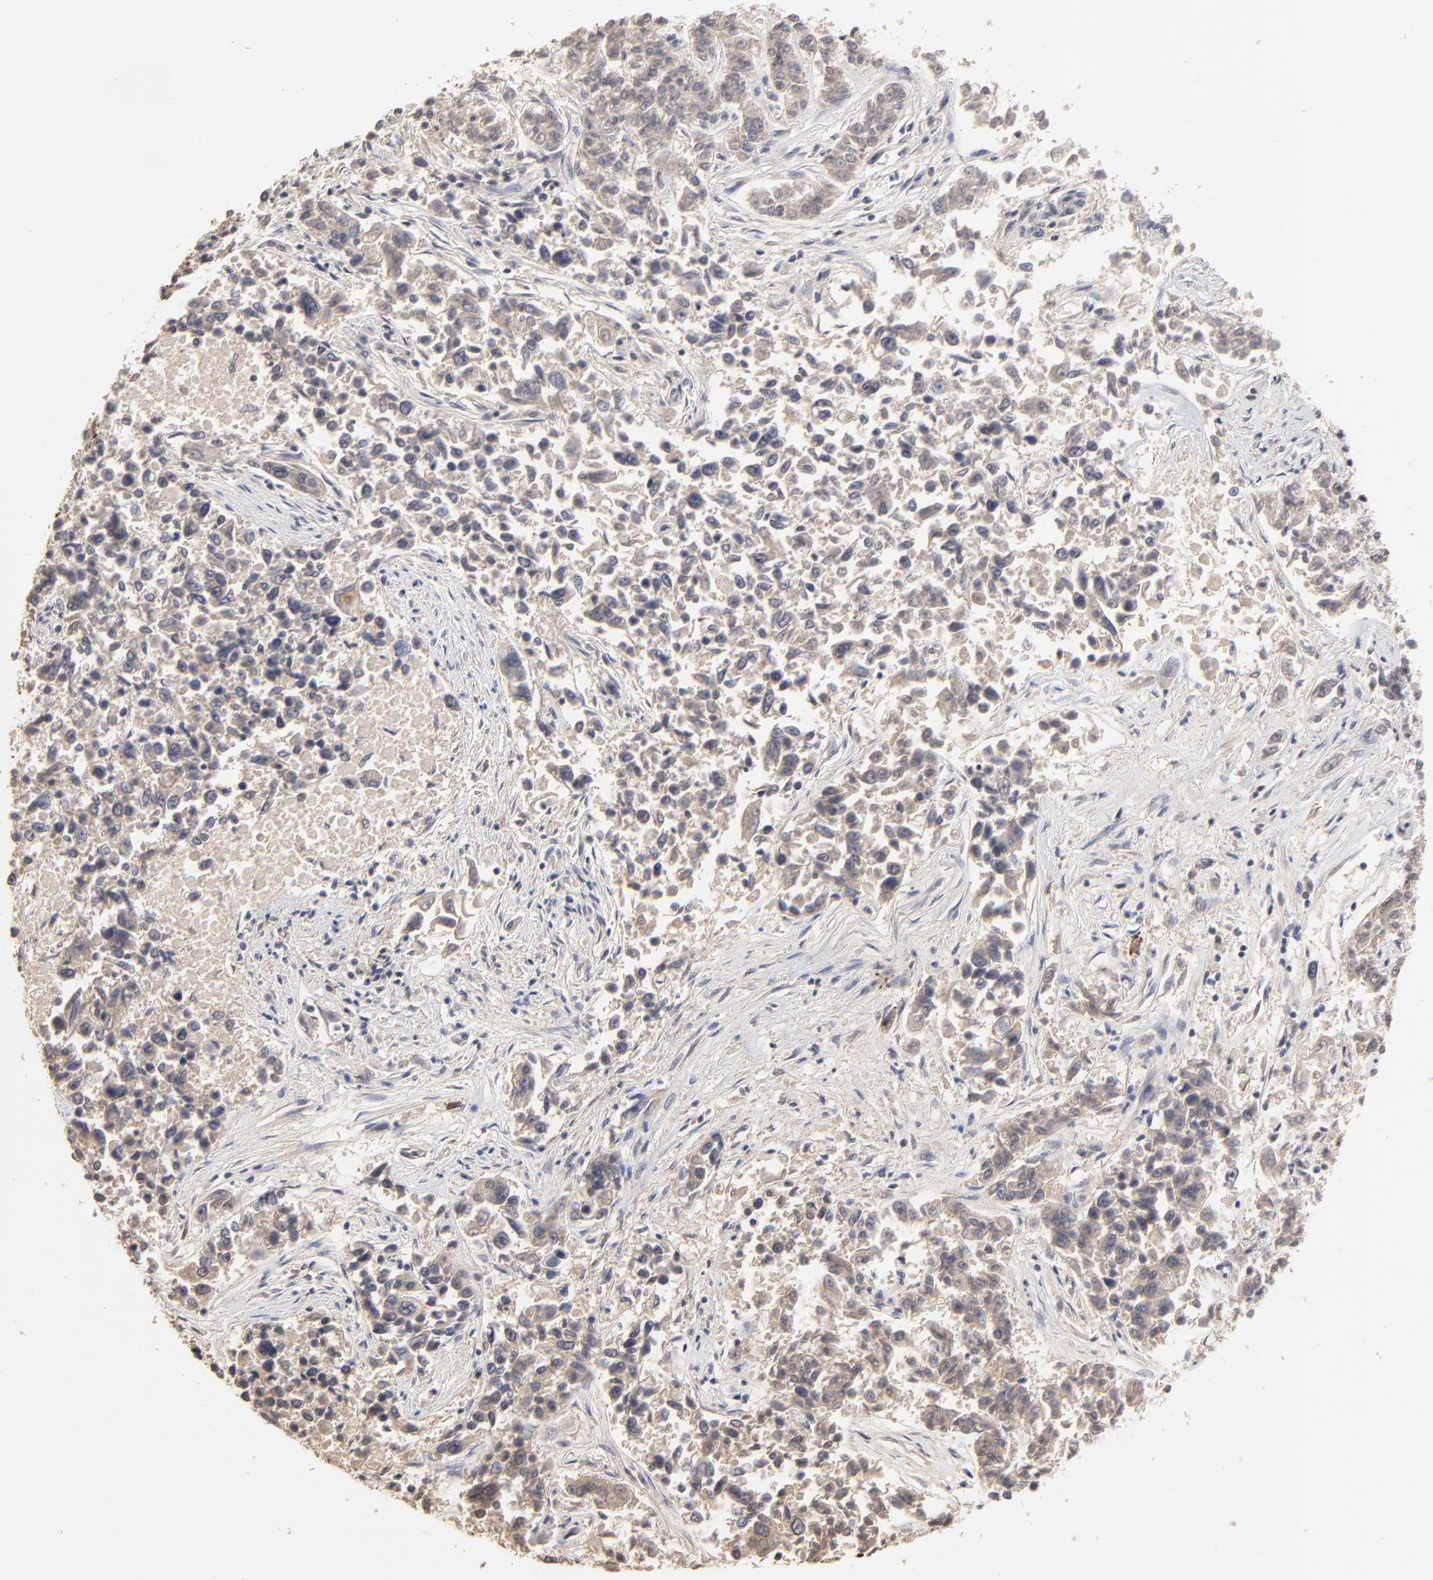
{"staining": {"intensity": "weak", "quantity": "<25%", "location": "cytoplasmic/membranous"}, "tissue": "lung cancer", "cell_type": "Tumor cells", "image_type": "cancer", "snomed": [{"axis": "morphology", "description": "Adenocarcinoma, NOS"}, {"axis": "topography", "description": "Lung"}], "caption": "This is an immunohistochemistry (IHC) micrograph of human lung adenocarcinoma. There is no staining in tumor cells.", "gene": "VPREB3", "patient": {"sex": "male", "age": 84}}